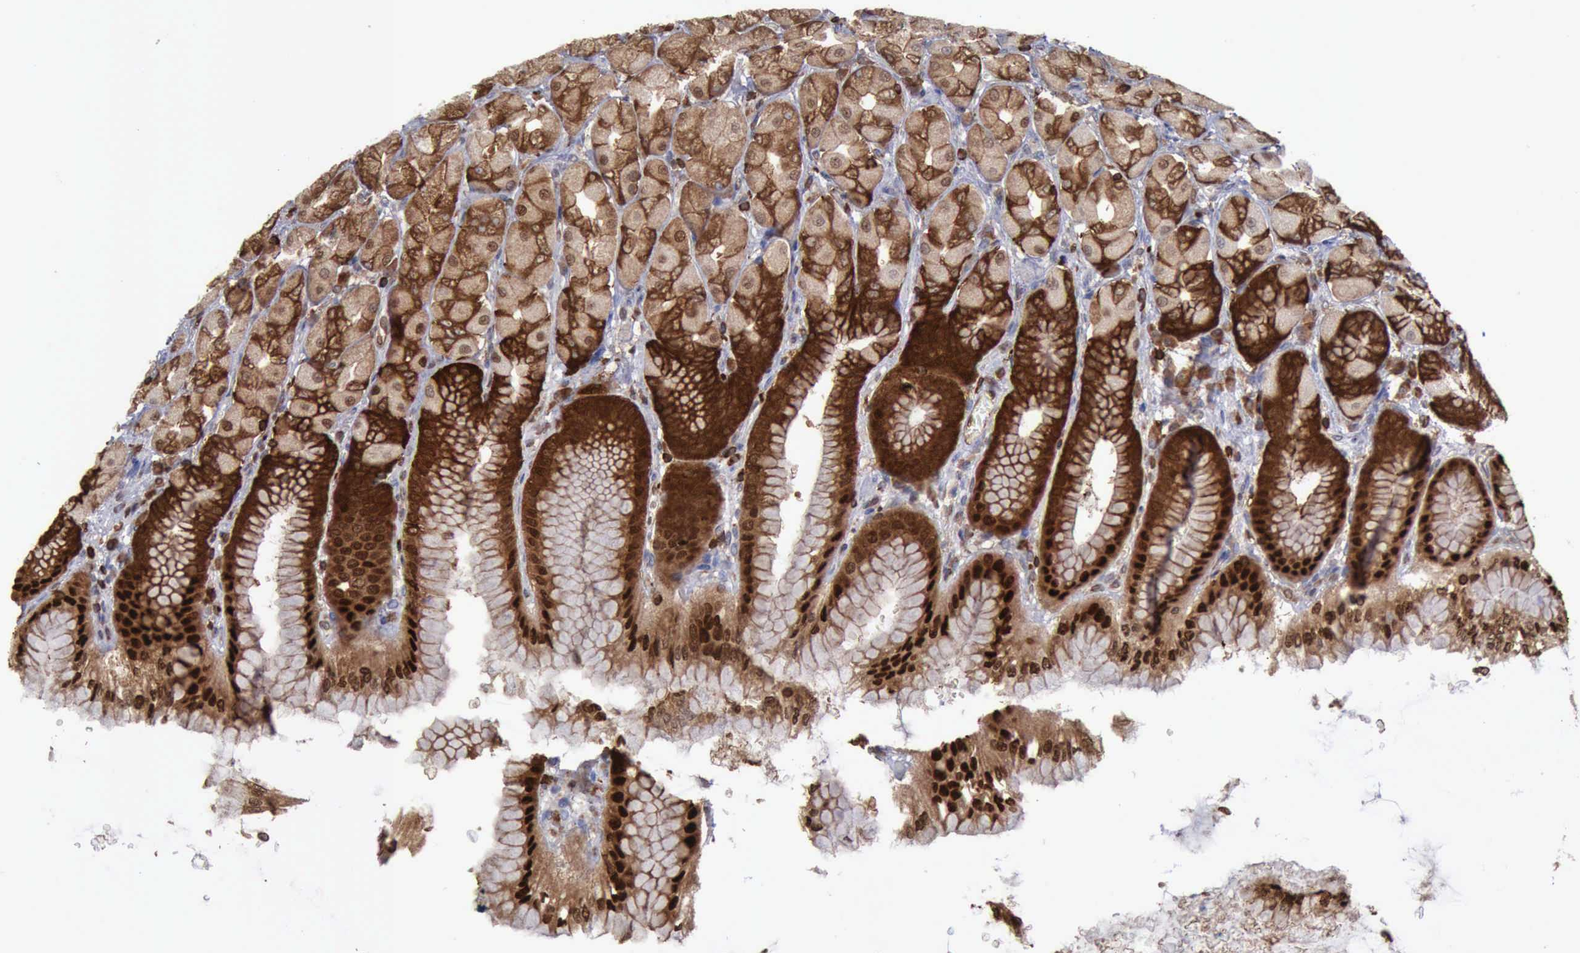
{"staining": {"intensity": "strong", "quantity": ">75%", "location": "cytoplasmic/membranous,nuclear"}, "tissue": "stomach", "cell_type": "Glandular cells", "image_type": "normal", "snomed": [{"axis": "morphology", "description": "Normal tissue, NOS"}, {"axis": "topography", "description": "Stomach, upper"}], "caption": "This photomicrograph shows immunohistochemistry (IHC) staining of benign human stomach, with high strong cytoplasmic/membranous,nuclear staining in about >75% of glandular cells.", "gene": "PDCD4", "patient": {"sex": "female", "age": 56}}